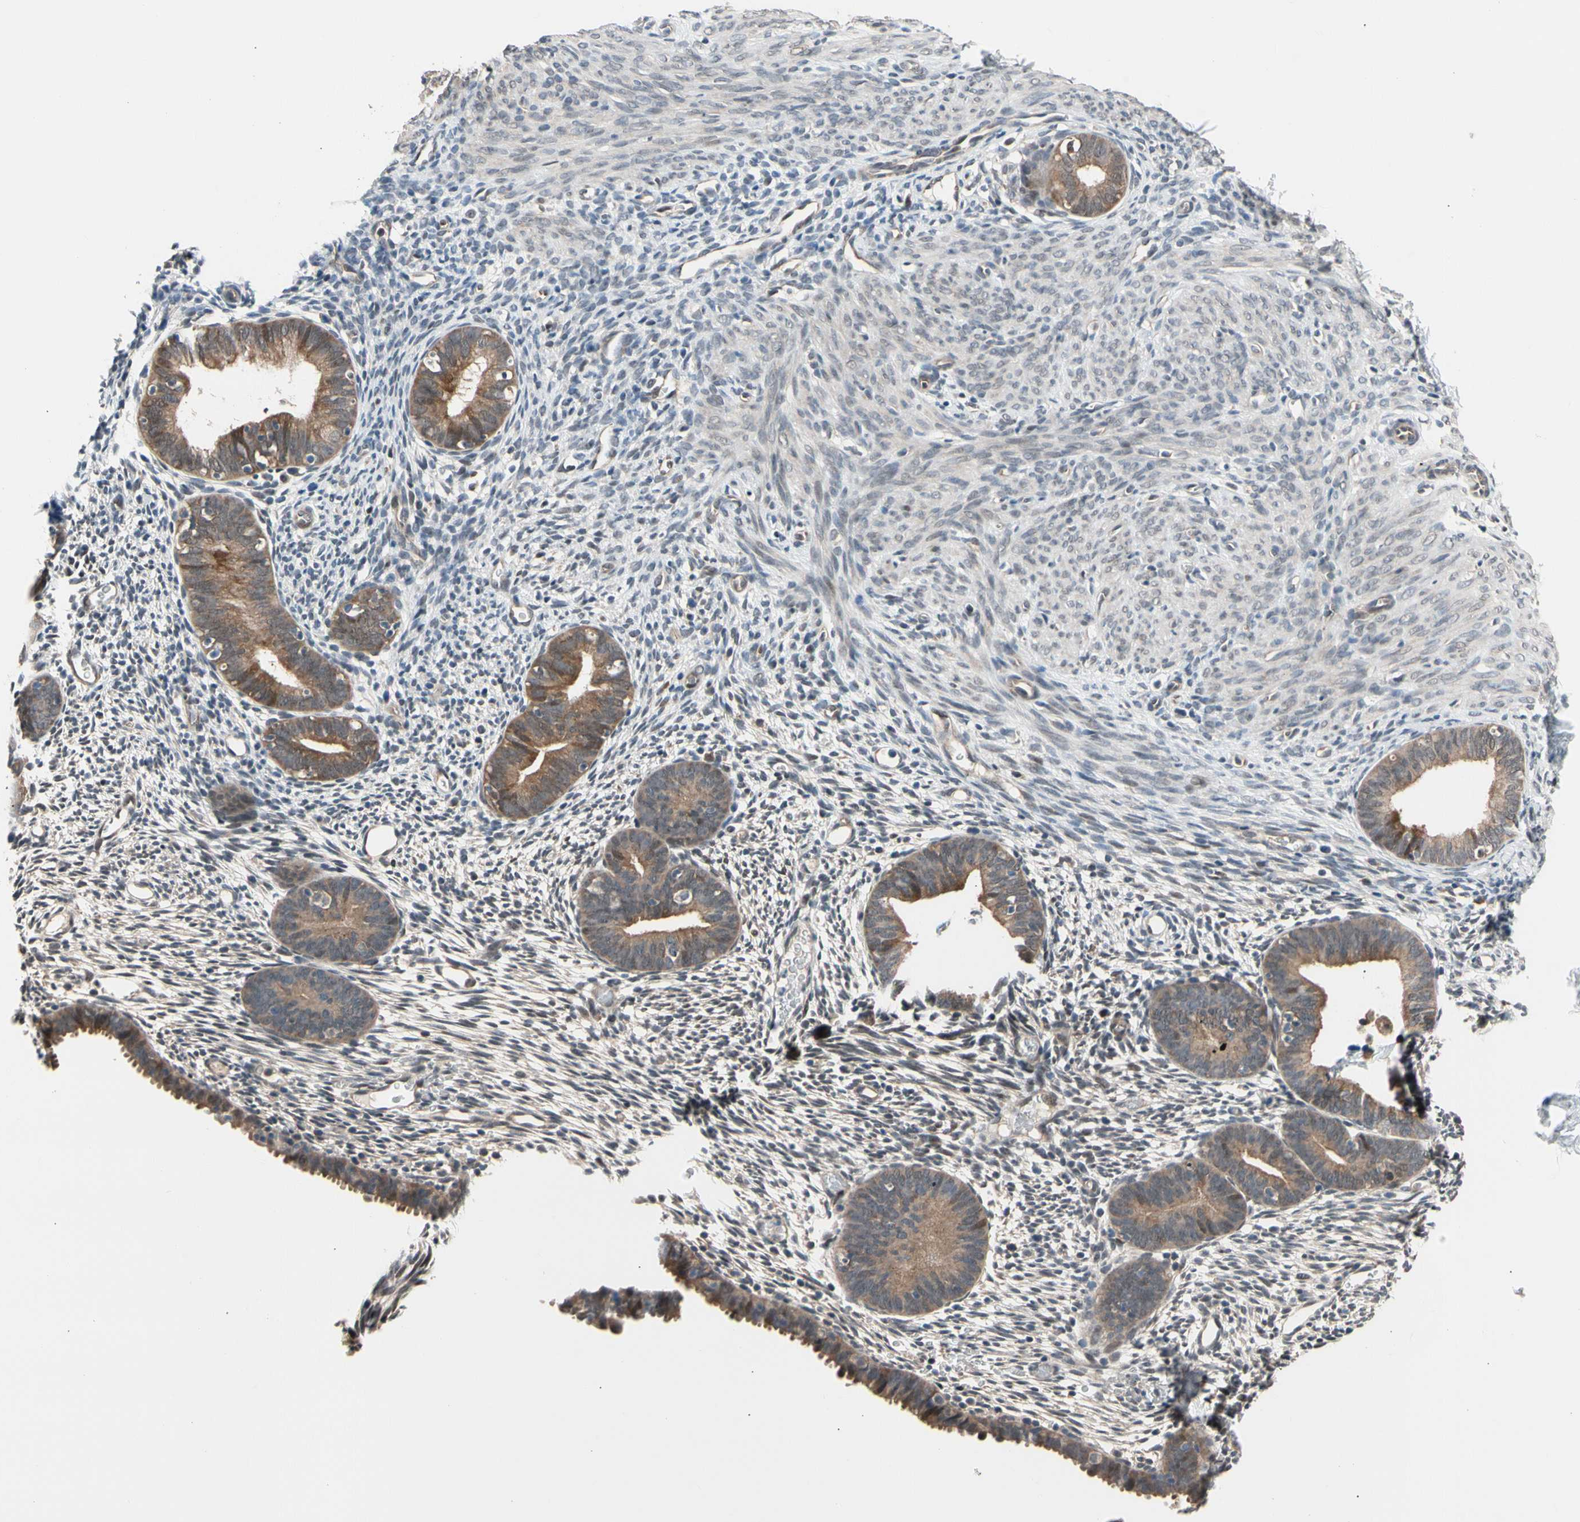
{"staining": {"intensity": "weak", "quantity": "25%-75%", "location": "cytoplasmic/membranous"}, "tissue": "endometrium", "cell_type": "Cells in endometrial stroma", "image_type": "normal", "snomed": [{"axis": "morphology", "description": "Normal tissue, NOS"}, {"axis": "morphology", "description": "Atrophy, NOS"}, {"axis": "topography", "description": "Uterus"}, {"axis": "topography", "description": "Endometrium"}], "caption": "Cells in endometrial stroma demonstrate low levels of weak cytoplasmic/membranous staining in approximately 25%-75% of cells in benign endometrium.", "gene": "NGEF", "patient": {"sex": "female", "age": 68}}